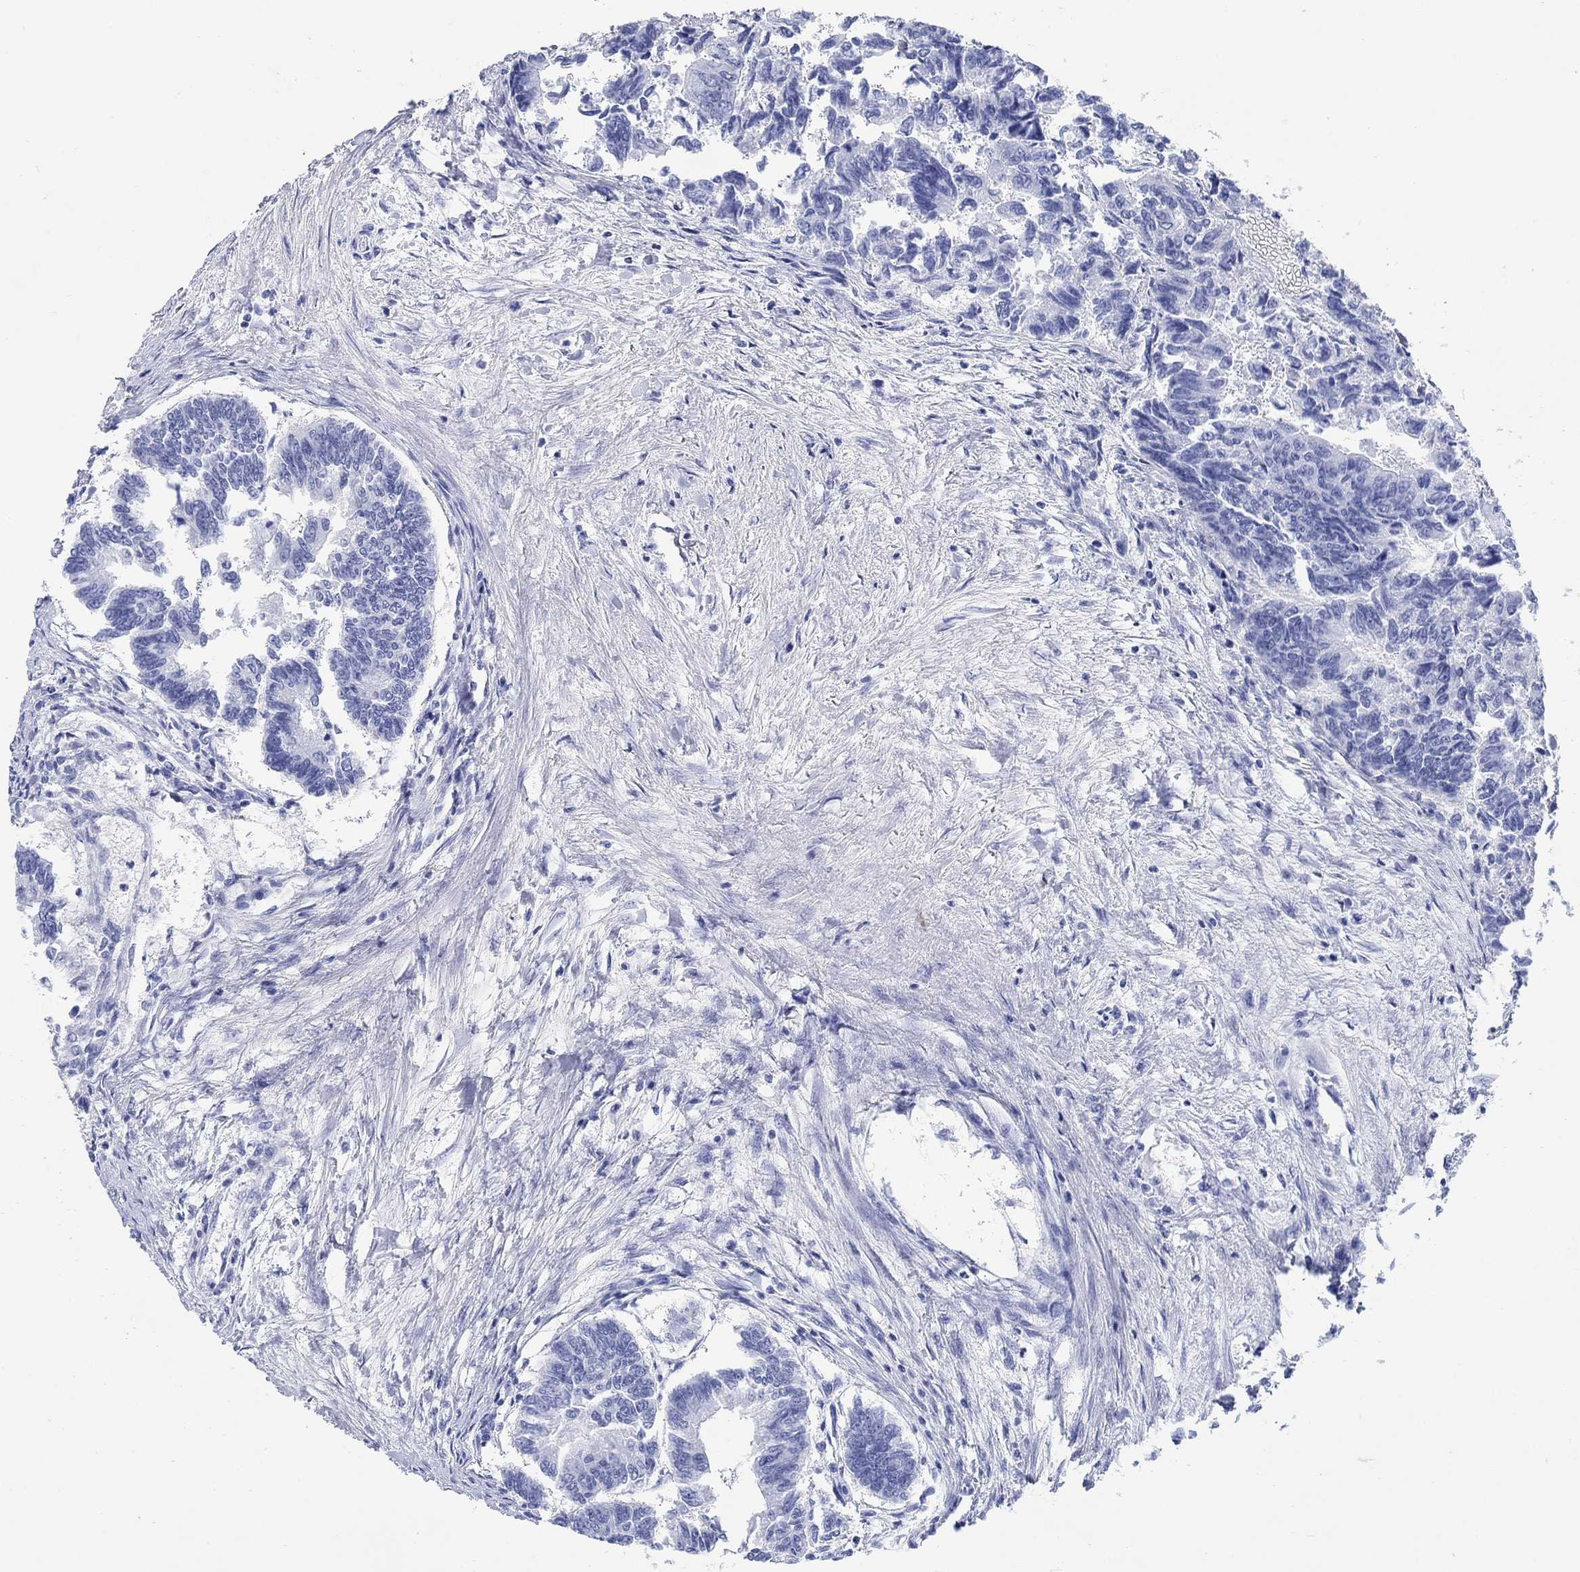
{"staining": {"intensity": "negative", "quantity": "none", "location": "none"}, "tissue": "colorectal cancer", "cell_type": "Tumor cells", "image_type": "cancer", "snomed": [{"axis": "morphology", "description": "Adenocarcinoma, NOS"}, {"axis": "topography", "description": "Colon"}], "caption": "DAB (3,3'-diaminobenzidine) immunohistochemical staining of adenocarcinoma (colorectal) displays no significant staining in tumor cells.", "gene": "ZDHHC14", "patient": {"sex": "female", "age": 65}}